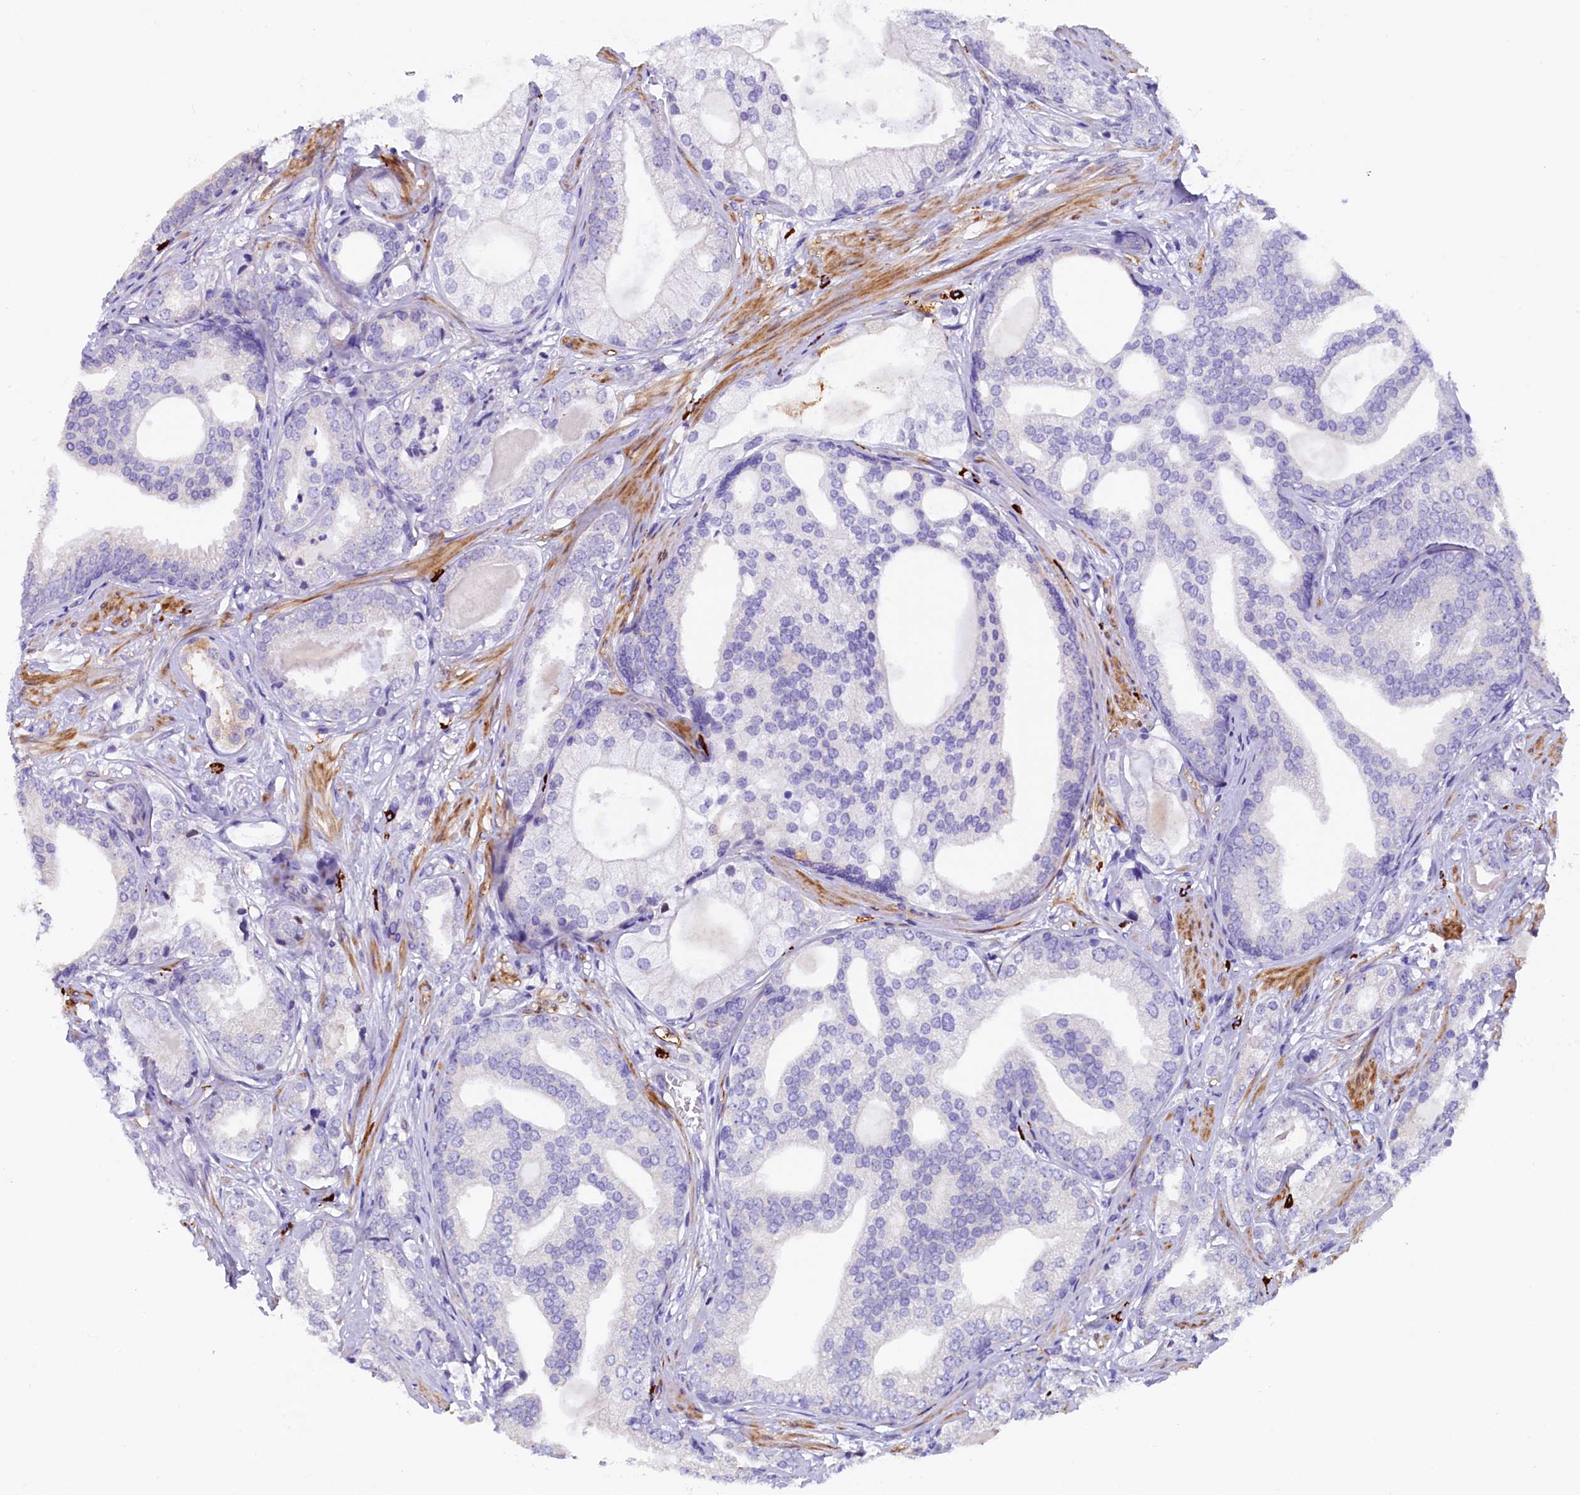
{"staining": {"intensity": "negative", "quantity": "none", "location": "none"}, "tissue": "prostate cancer", "cell_type": "Tumor cells", "image_type": "cancer", "snomed": [{"axis": "morphology", "description": "Adenocarcinoma, High grade"}, {"axis": "topography", "description": "Prostate"}], "caption": "Protein analysis of prostate cancer shows no significant expression in tumor cells.", "gene": "RTTN", "patient": {"sex": "male", "age": 60}}